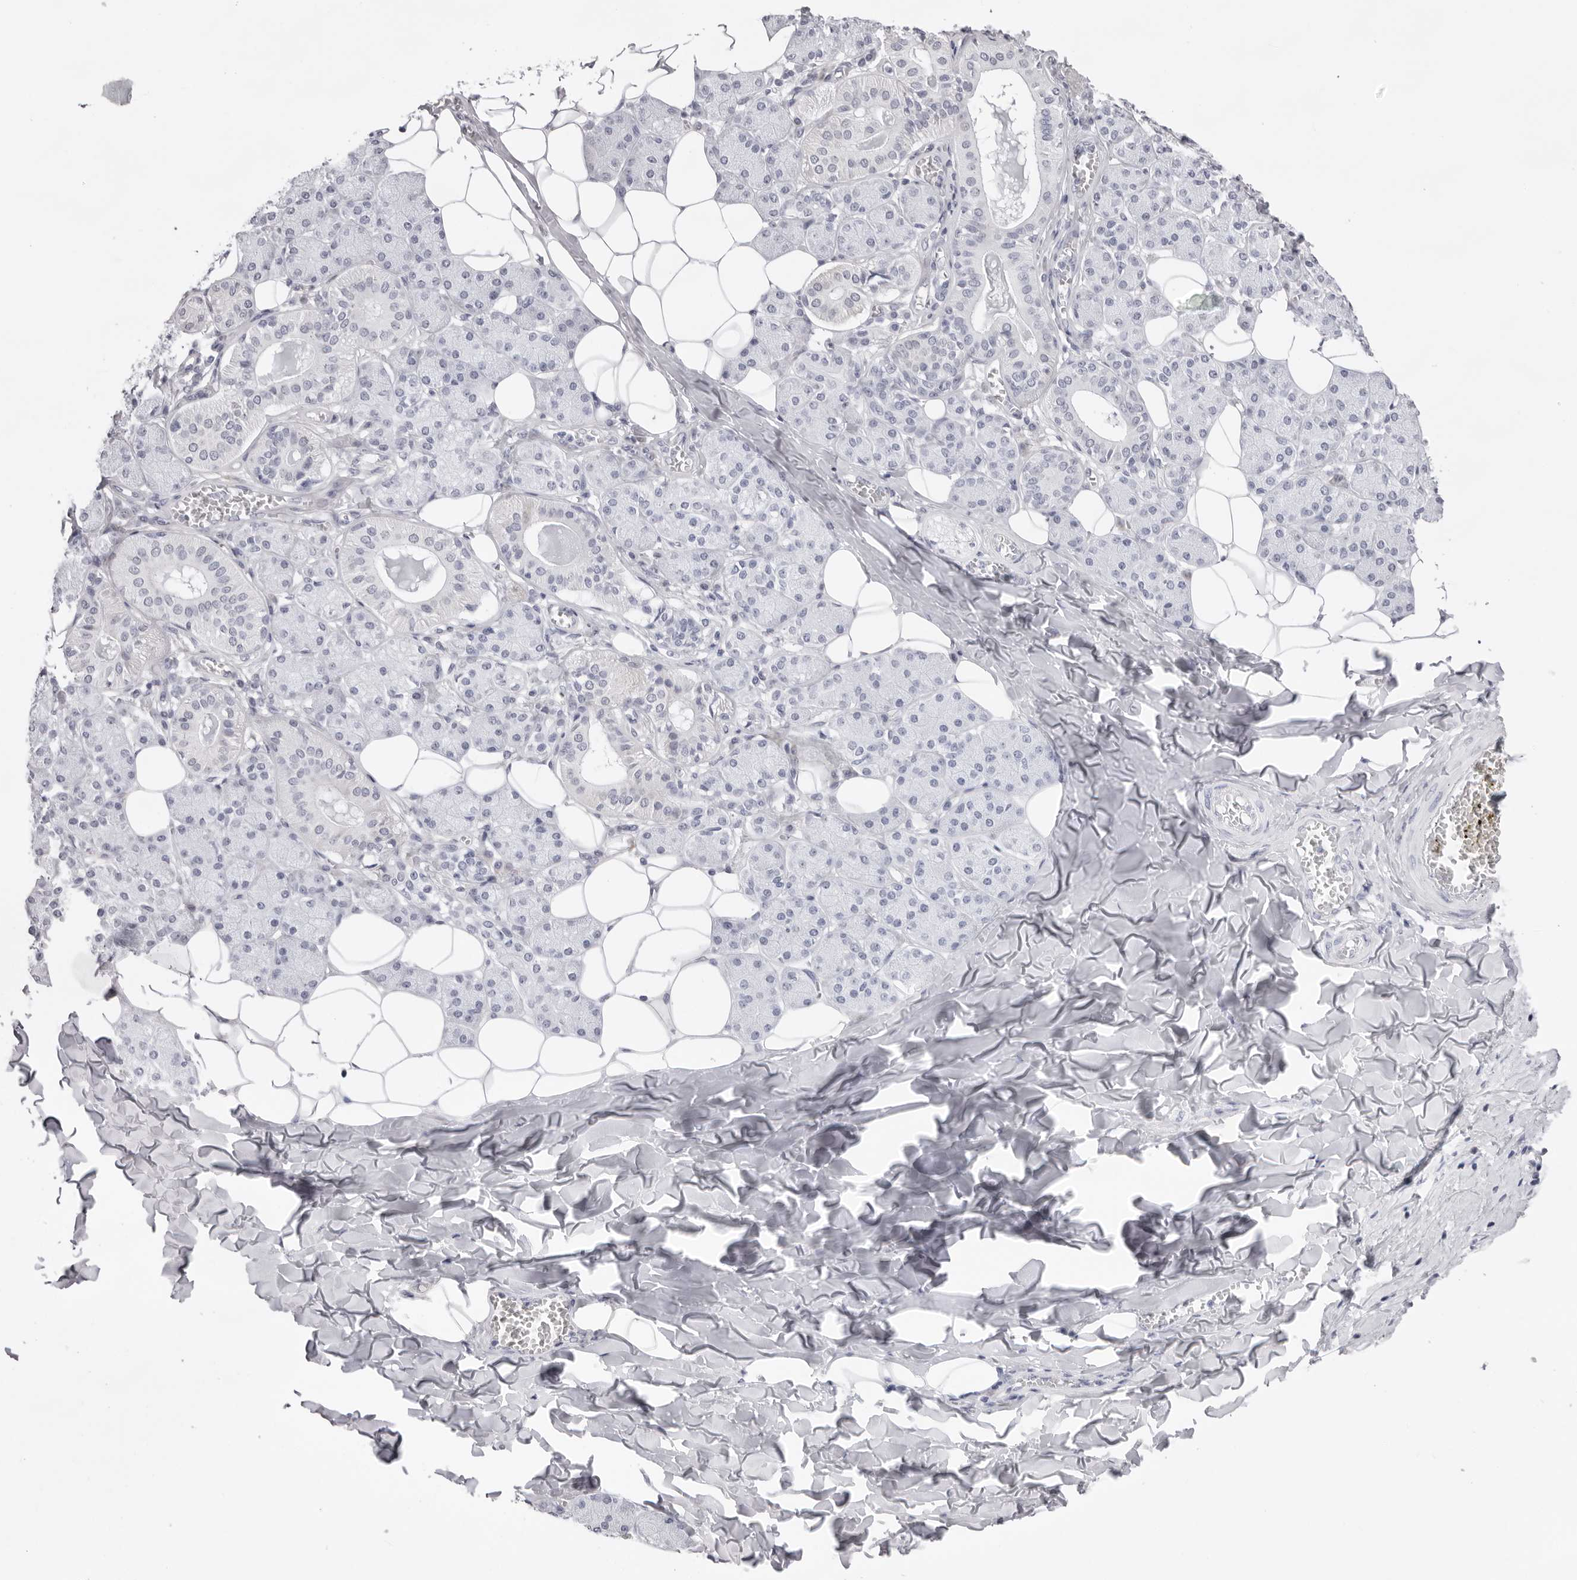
{"staining": {"intensity": "weak", "quantity": "<25%", "location": "cytoplasmic/membranous"}, "tissue": "salivary gland", "cell_type": "Glandular cells", "image_type": "normal", "snomed": [{"axis": "morphology", "description": "Normal tissue, NOS"}, {"axis": "topography", "description": "Salivary gland"}], "caption": "This is a micrograph of IHC staining of benign salivary gland, which shows no positivity in glandular cells. Nuclei are stained in blue.", "gene": "SMIM2", "patient": {"sex": "female", "age": 33}}